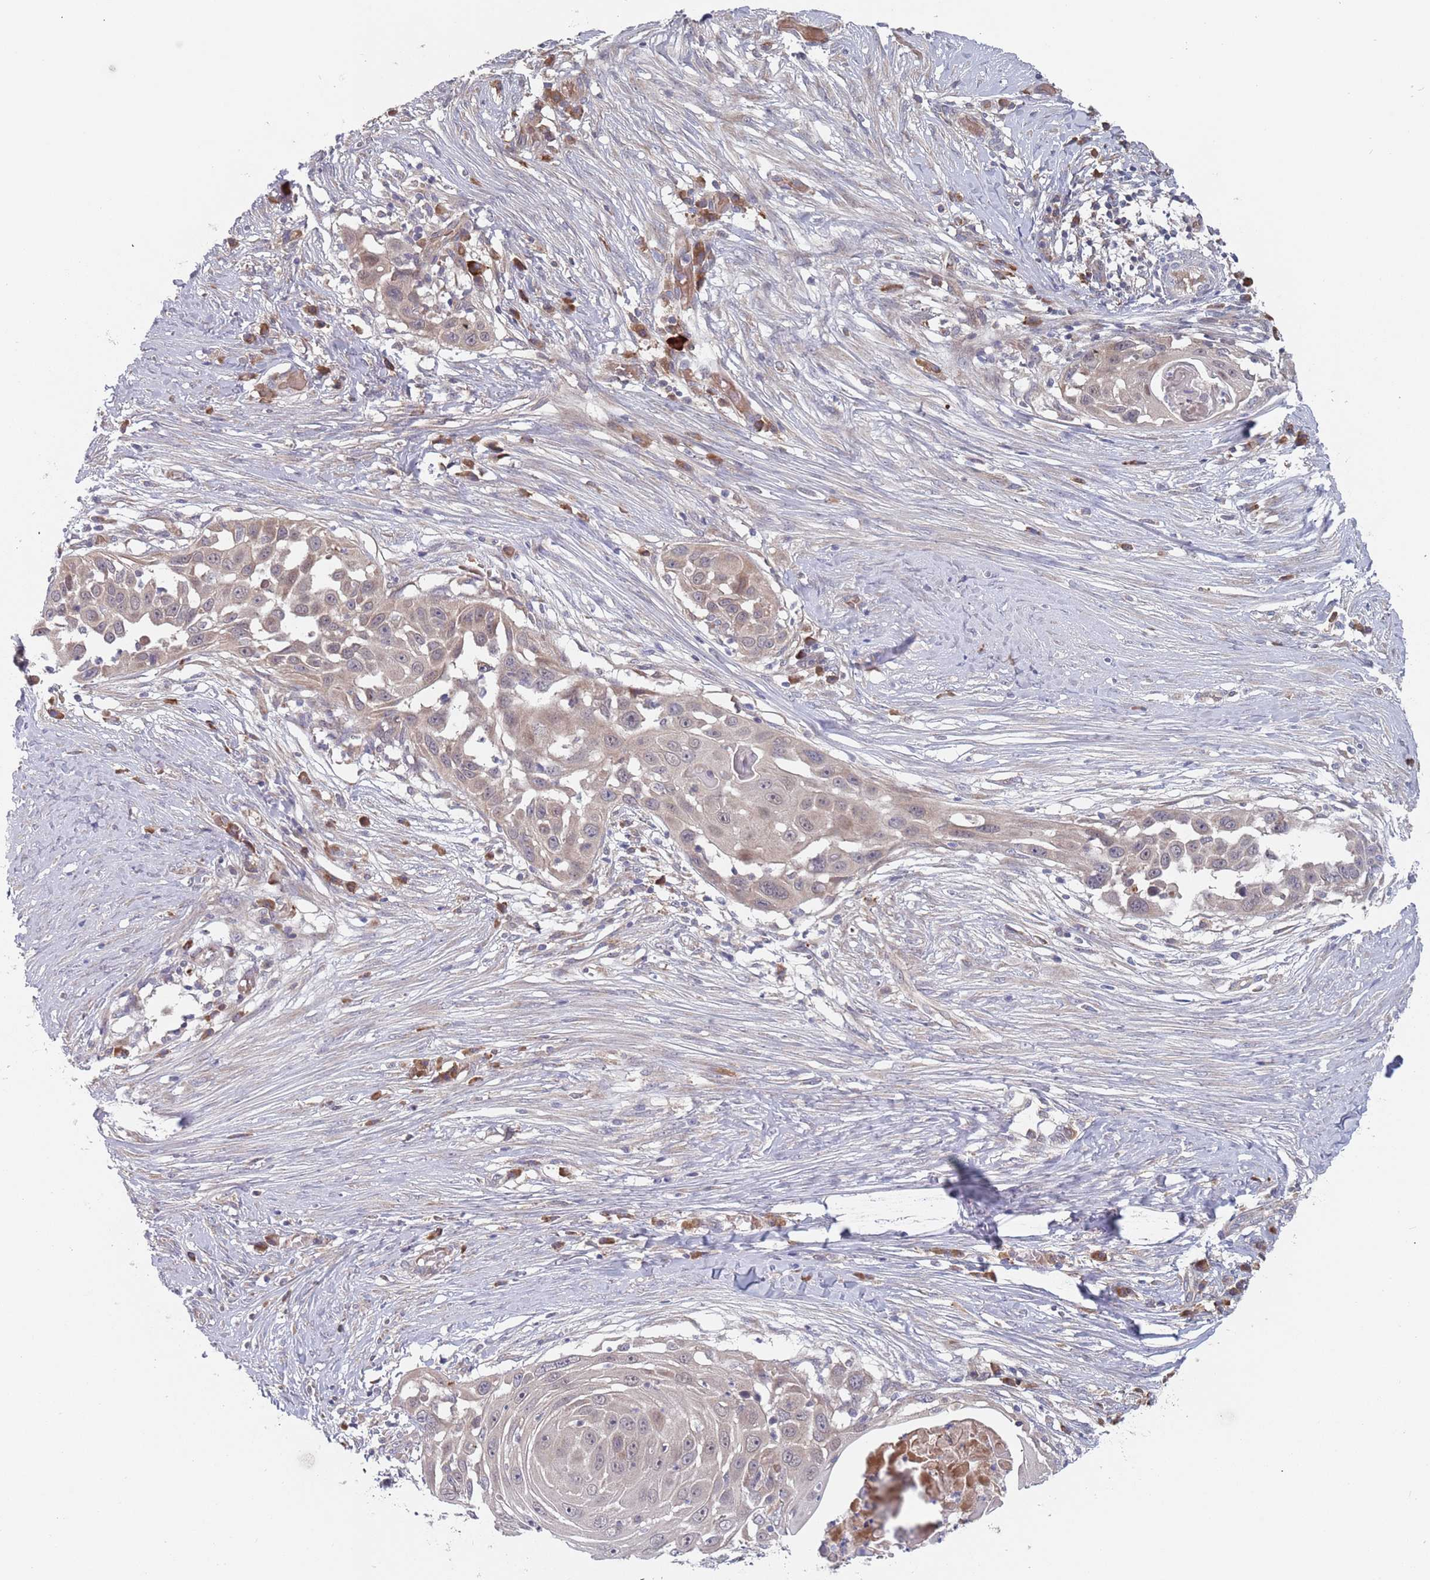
{"staining": {"intensity": "weak", "quantity": "<25%", "location": "cytoplasmic/membranous,nuclear"}, "tissue": "skin cancer", "cell_type": "Tumor cells", "image_type": "cancer", "snomed": [{"axis": "morphology", "description": "Squamous cell carcinoma, NOS"}, {"axis": "topography", "description": "Skin"}], "caption": "There is no significant expression in tumor cells of skin squamous cell carcinoma. The staining is performed using DAB (3,3'-diaminobenzidine) brown chromogen with nuclei counter-stained in using hematoxylin.", "gene": "ZNF140", "patient": {"sex": "female", "age": 44}}